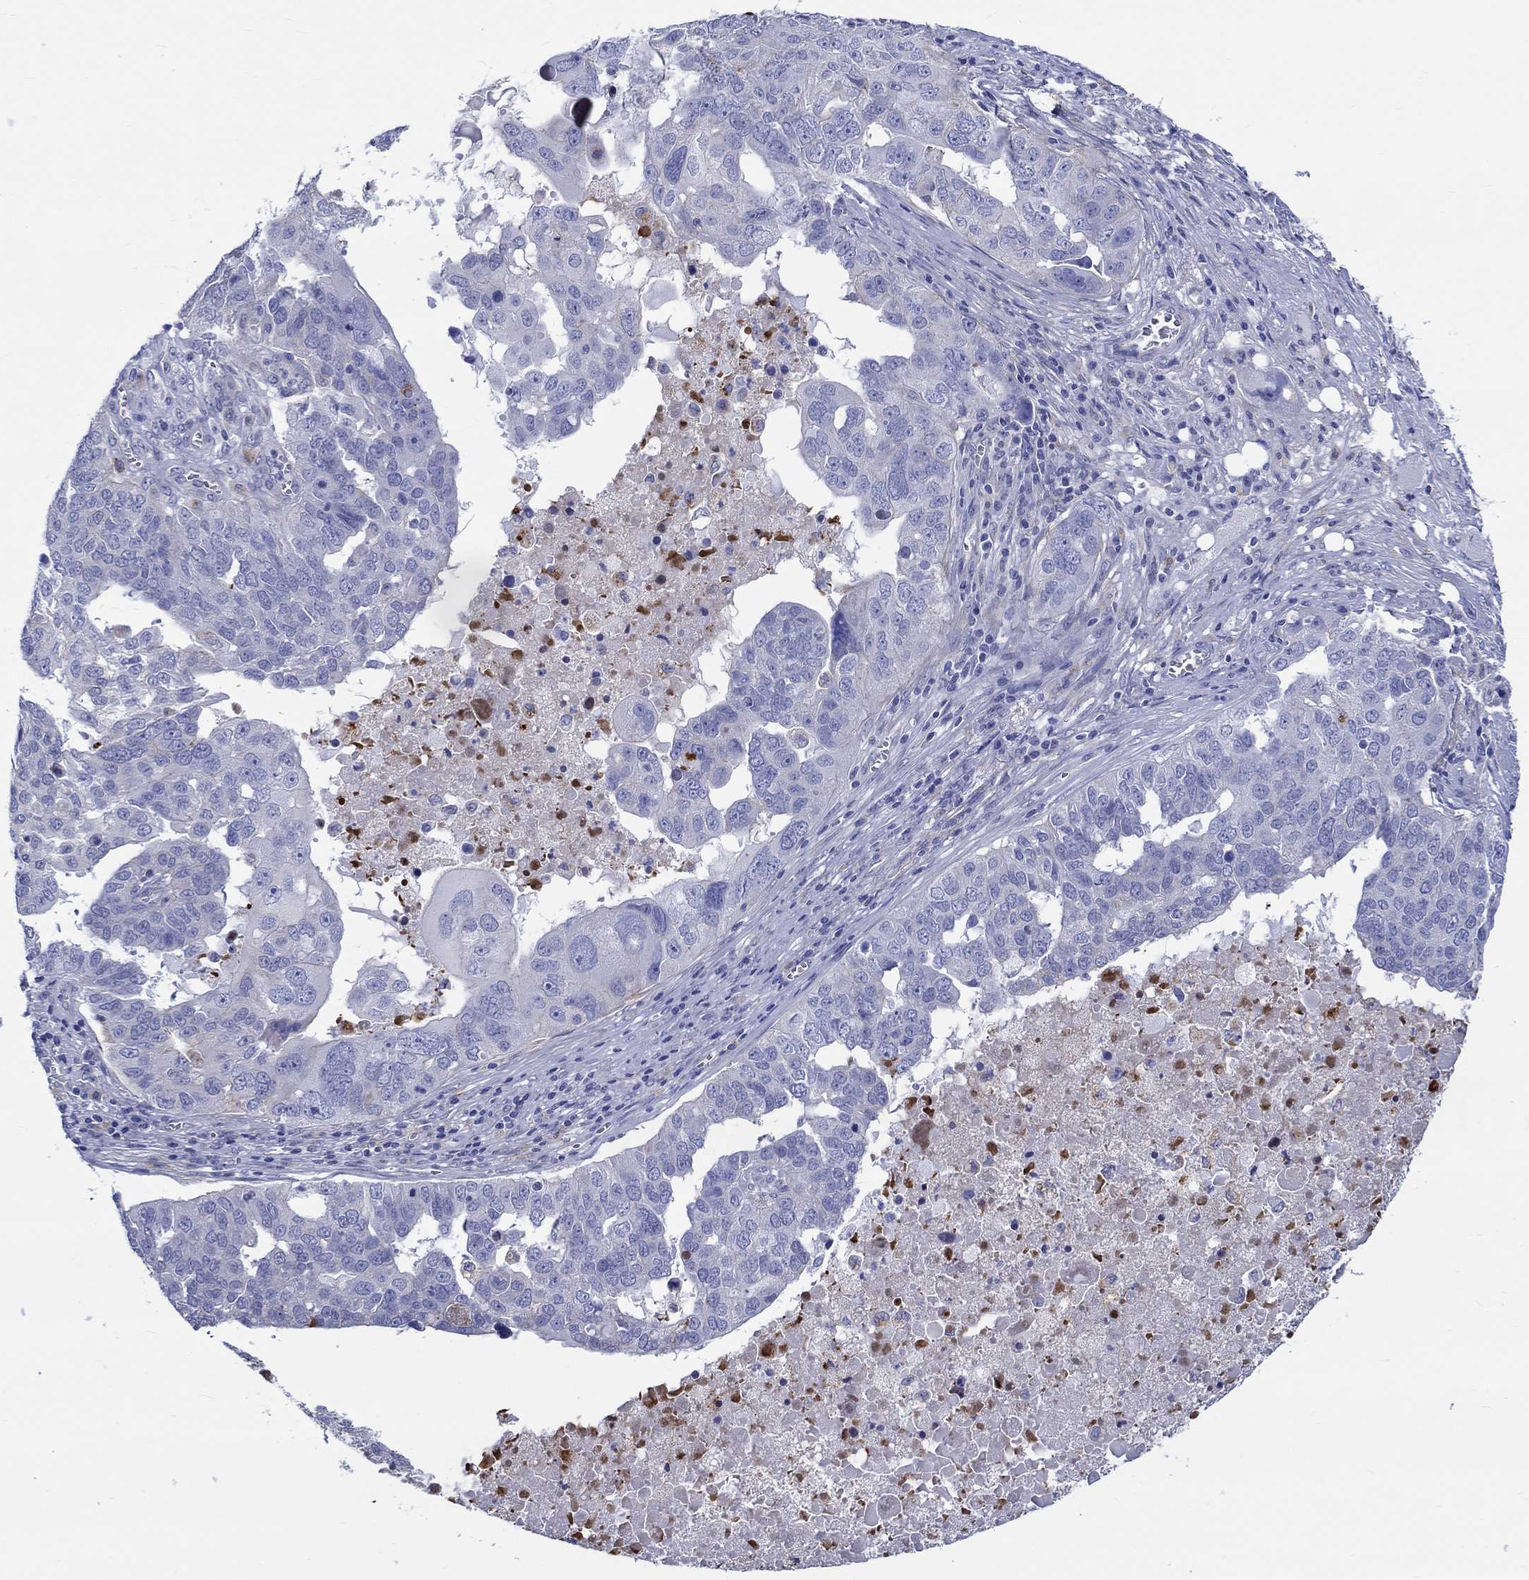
{"staining": {"intensity": "negative", "quantity": "none", "location": "none"}, "tissue": "ovarian cancer", "cell_type": "Tumor cells", "image_type": "cancer", "snomed": [{"axis": "morphology", "description": "Carcinoma, endometroid"}, {"axis": "topography", "description": "Soft tissue"}, {"axis": "topography", "description": "Ovary"}], "caption": "Micrograph shows no significant protein expression in tumor cells of ovarian cancer (endometroid carcinoma).", "gene": "SH2D7", "patient": {"sex": "female", "age": 52}}